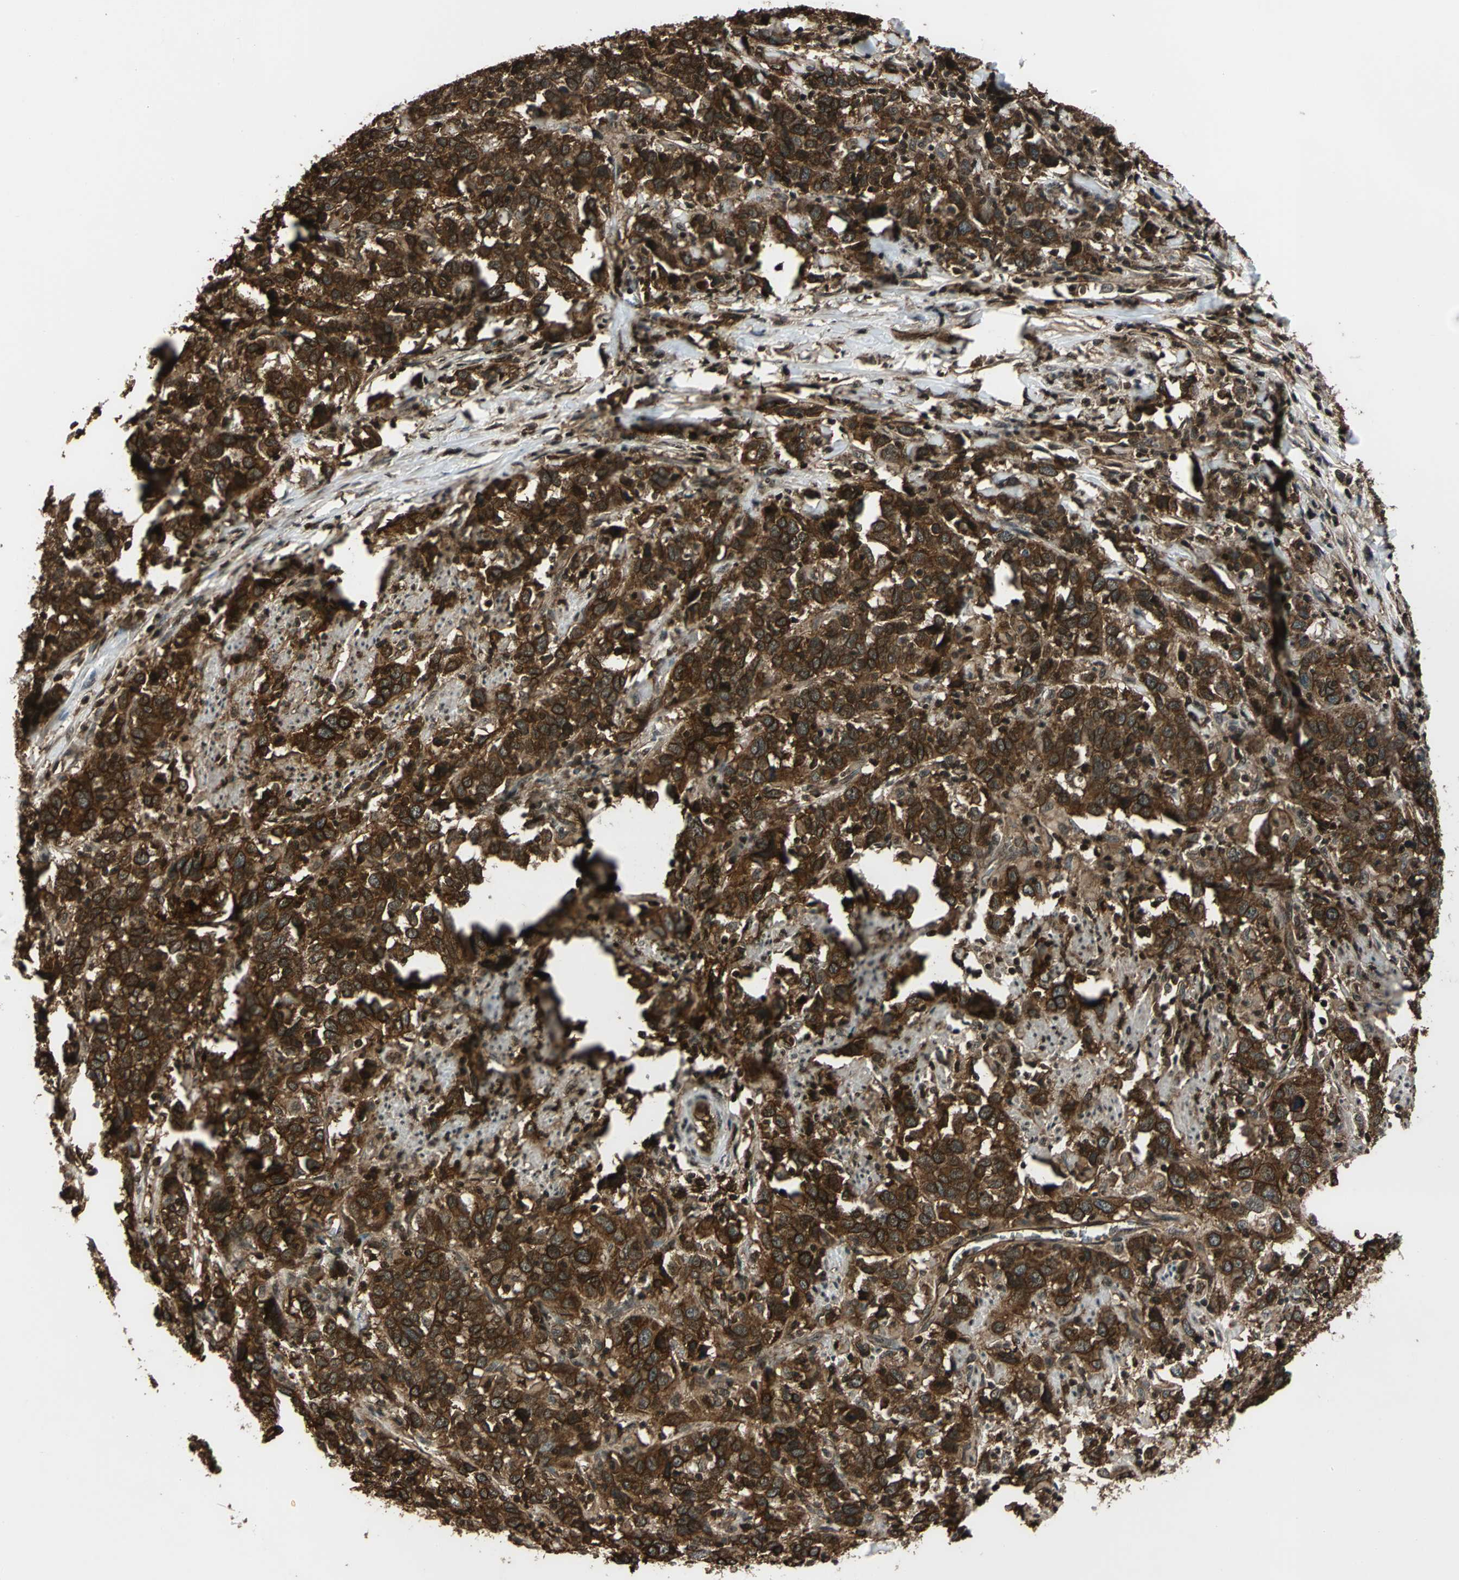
{"staining": {"intensity": "strong", "quantity": ">75%", "location": "cytoplasmic/membranous,nuclear"}, "tissue": "urothelial cancer", "cell_type": "Tumor cells", "image_type": "cancer", "snomed": [{"axis": "morphology", "description": "Urothelial carcinoma, High grade"}, {"axis": "topography", "description": "Urinary bladder"}], "caption": "Protein expression analysis of urothelial cancer shows strong cytoplasmic/membranous and nuclear expression in about >75% of tumor cells. (DAB (3,3'-diaminobenzidine) IHC, brown staining for protein, blue staining for nuclei).", "gene": "NR2C2", "patient": {"sex": "male", "age": 61}}